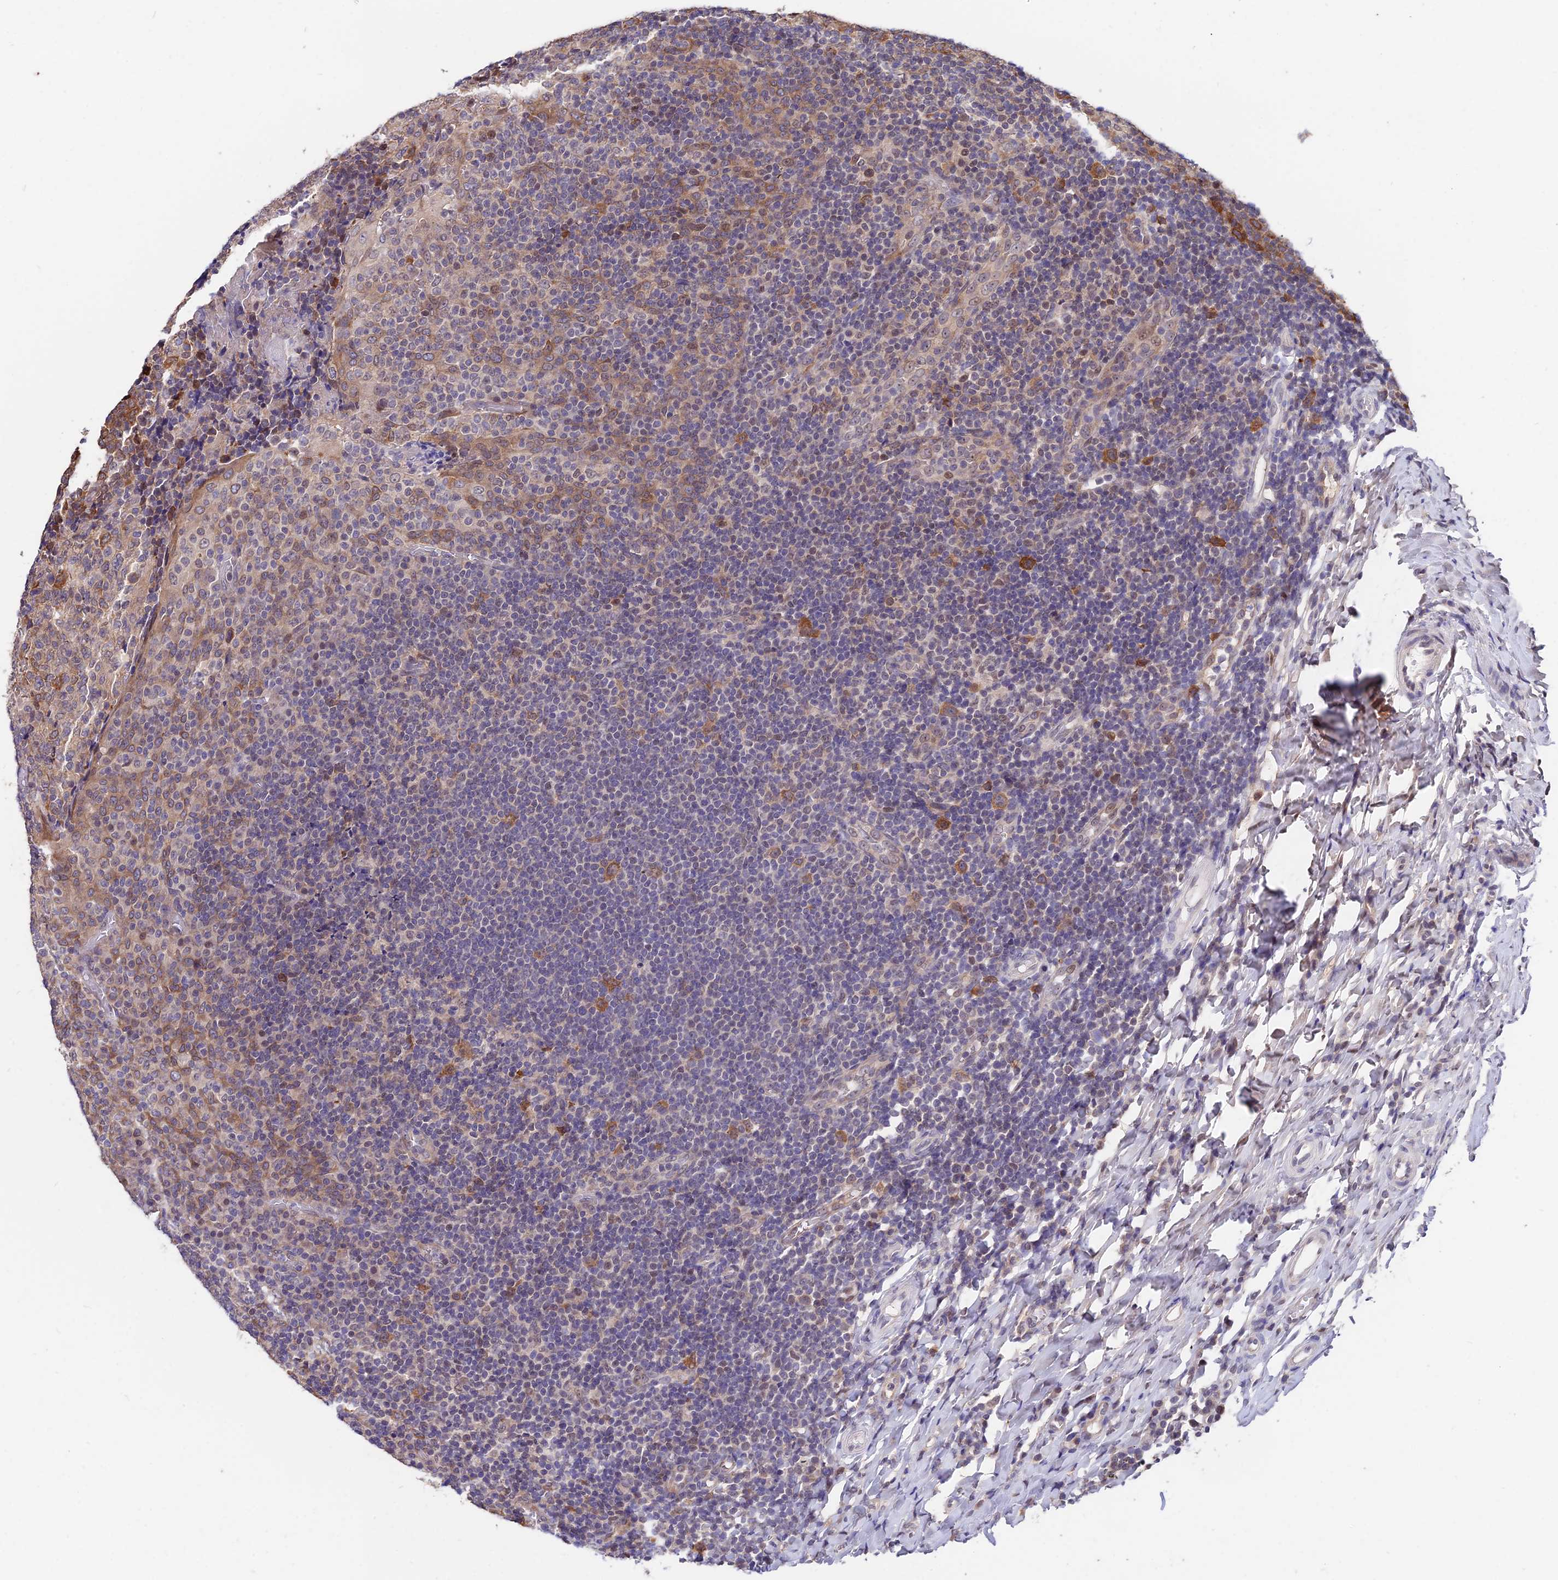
{"staining": {"intensity": "moderate", "quantity": "25%-75%", "location": "cytoplasmic/membranous"}, "tissue": "tonsil", "cell_type": "Germinal center cells", "image_type": "normal", "snomed": [{"axis": "morphology", "description": "Normal tissue, NOS"}, {"axis": "topography", "description": "Tonsil"}], "caption": "Tonsil stained with DAB IHC exhibits medium levels of moderate cytoplasmic/membranous staining in about 25%-75% of germinal center cells.", "gene": "INPP4A", "patient": {"sex": "female", "age": 19}}